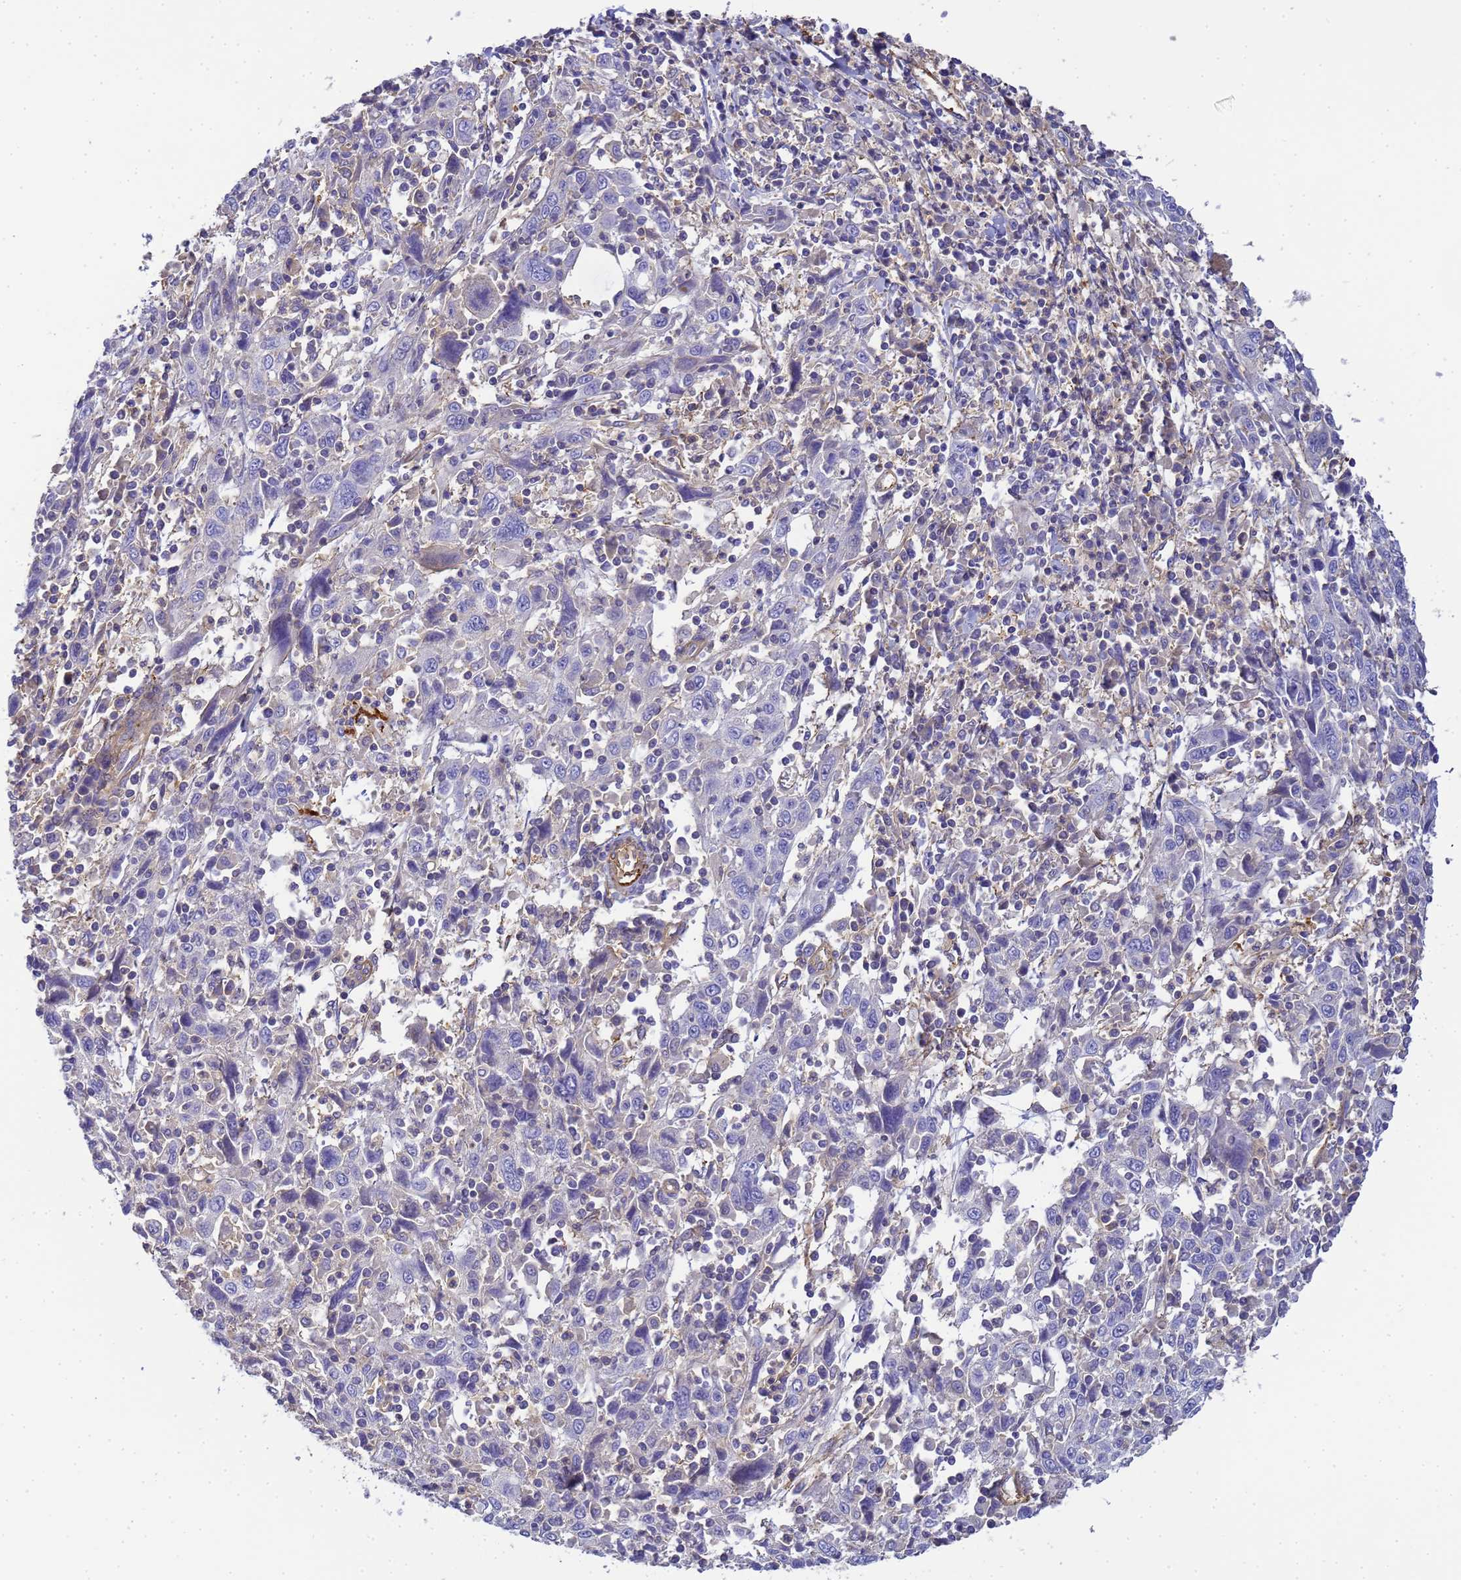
{"staining": {"intensity": "negative", "quantity": "none", "location": "none"}, "tissue": "cervical cancer", "cell_type": "Tumor cells", "image_type": "cancer", "snomed": [{"axis": "morphology", "description": "Squamous cell carcinoma, NOS"}, {"axis": "topography", "description": "Cervix"}], "caption": "Immunohistochemistry (IHC) histopathology image of neoplastic tissue: human squamous cell carcinoma (cervical) stained with DAB demonstrates no significant protein expression in tumor cells. The staining is performed using DAB (3,3'-diaminobenzidine) brown chromogen with nuclei counter-stained in using hematoxylin.", "gene": "MYL12A", "patient": {"sex": "female", "age": 46}}